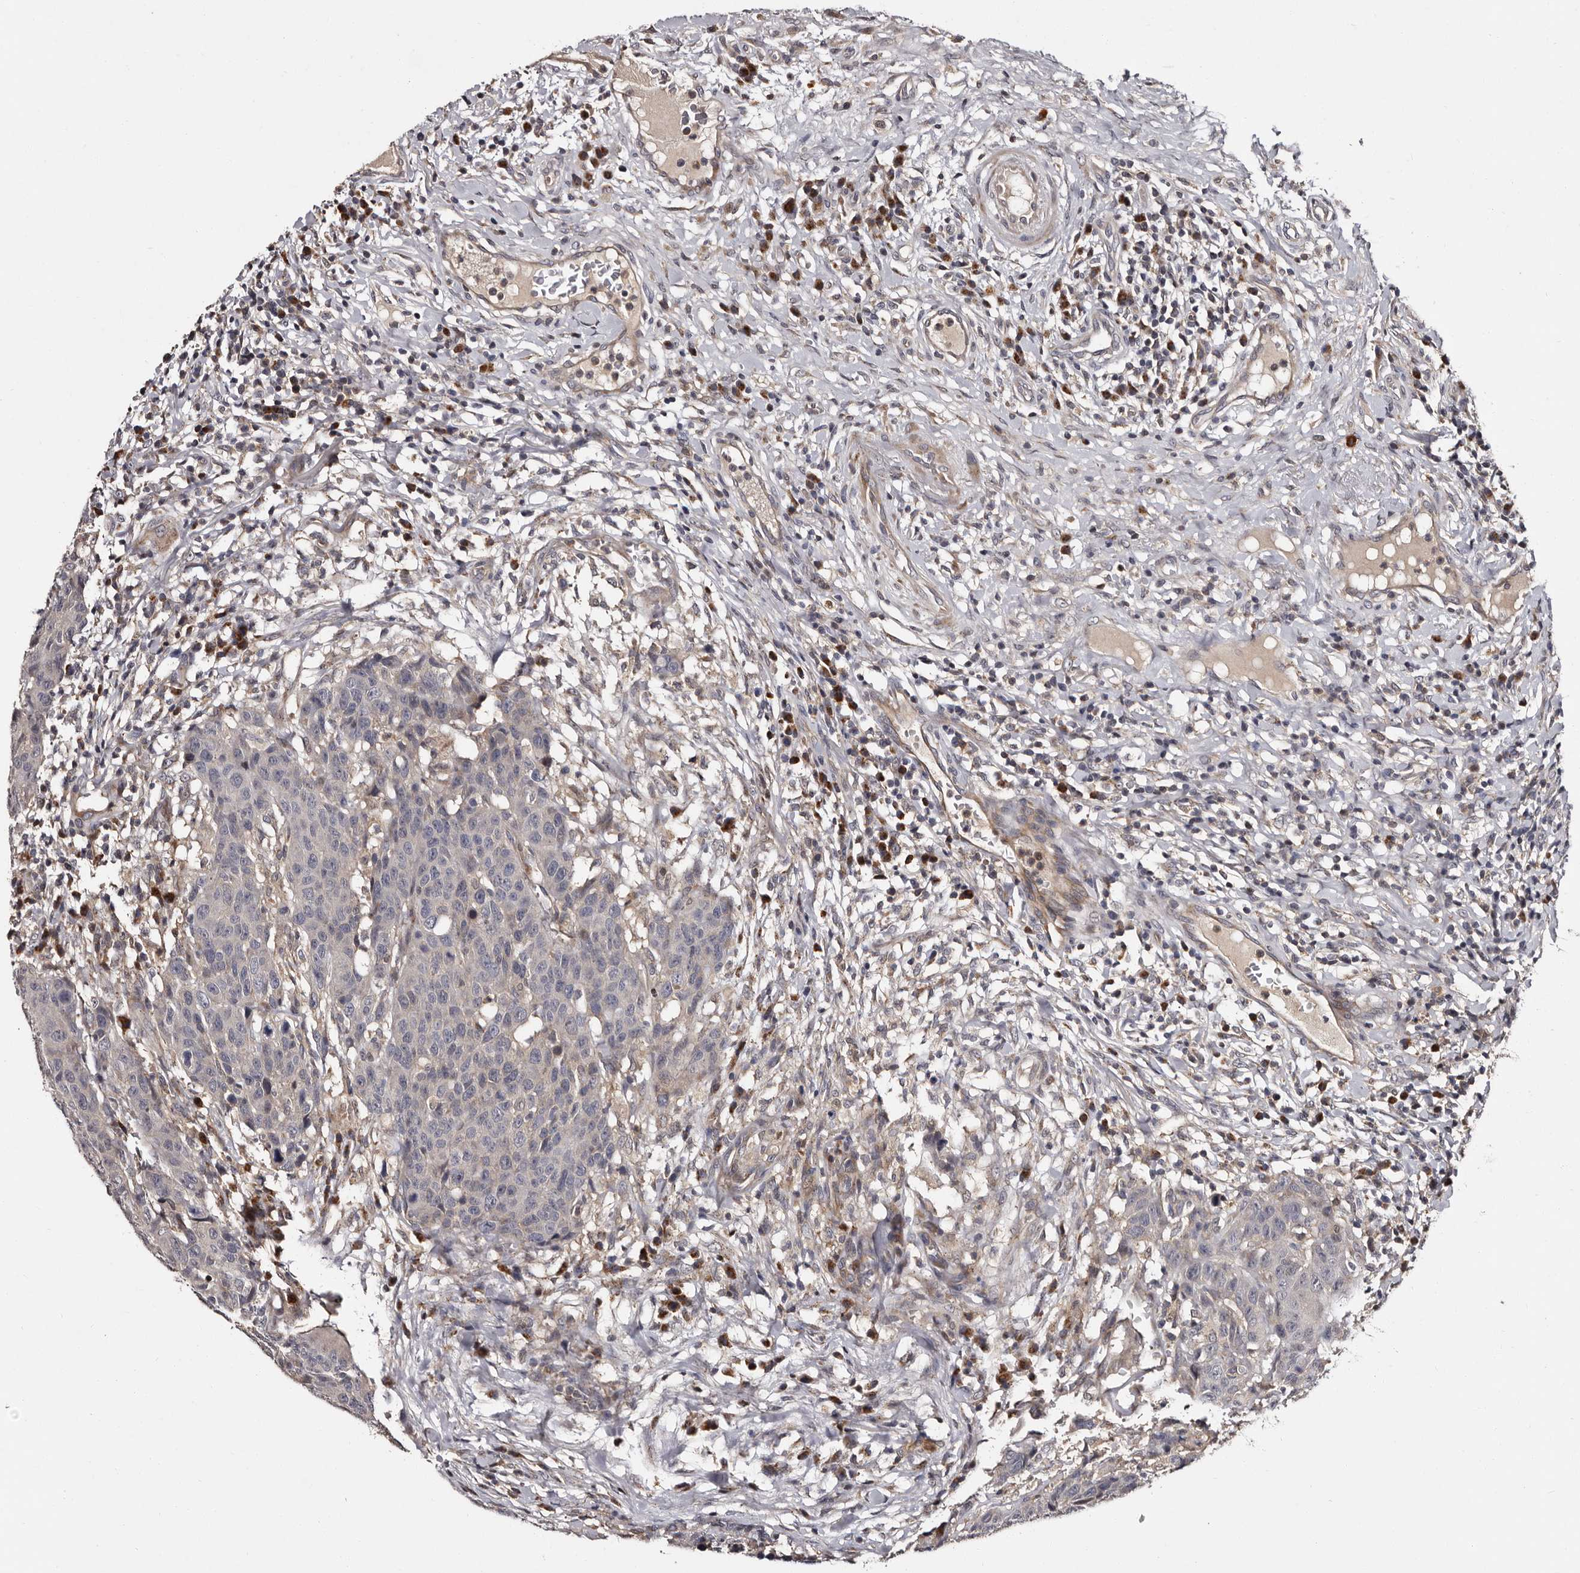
{"staining": {"intensity": "negative", "quantity": "none", "location": "none"}, "tissue": "head and neck cancer", "cell_type": "Tumor cells", "image_type": "cancer", "snomed": [{"axis": "morphology", "description": "Squamous cell carcinoma, NOS"}, {"axis": "topography", "description": "Head-Neck"}], "caption": "There is no significant staining in tumor cells of head and neck squamous cell carcinoma. Brightfield microscopy of immunohistochemistry (IHC) stained with DAB (brown) and hematoxylin (blue), captured at high magnification.", "gene": "DNPH1", "patient": {"sex": "male", "age": 66}}